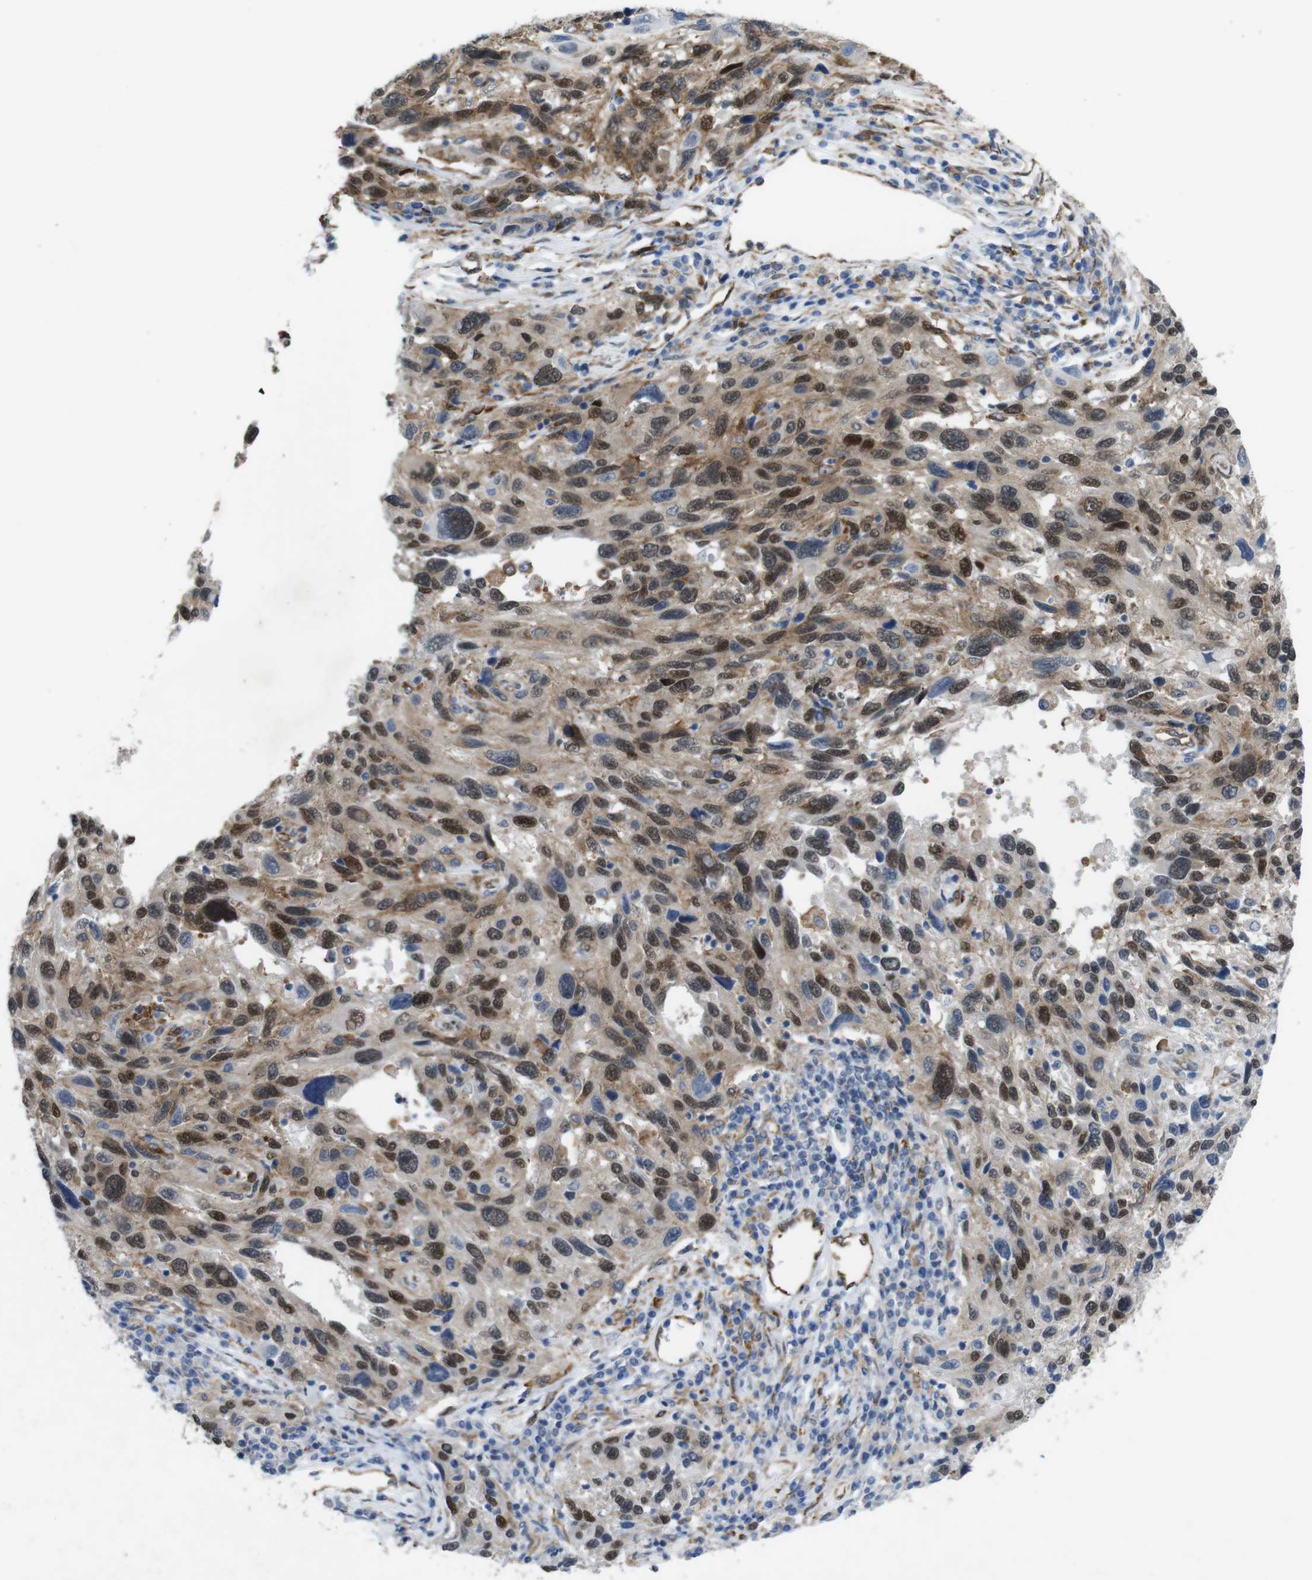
{"staining": {"intensity": "moderate", "quantity": ">75%", "location": "cytoplasmic/membranous,nuclear"}, "tissue": "melanoma", "cell_type": "Tumor cells", "image_type": "cancer", "snomed": [{"axis": "morphology", "description": "Malignant melanoma, NOS"}, {"axis": "topography", "description": "Skin"}], "caption": "Human melanoma stained with a protein marker shows moderate staining in tumor cells.", "gene": "PTGER4", "patient": {"sex": "male", "age": 53}}